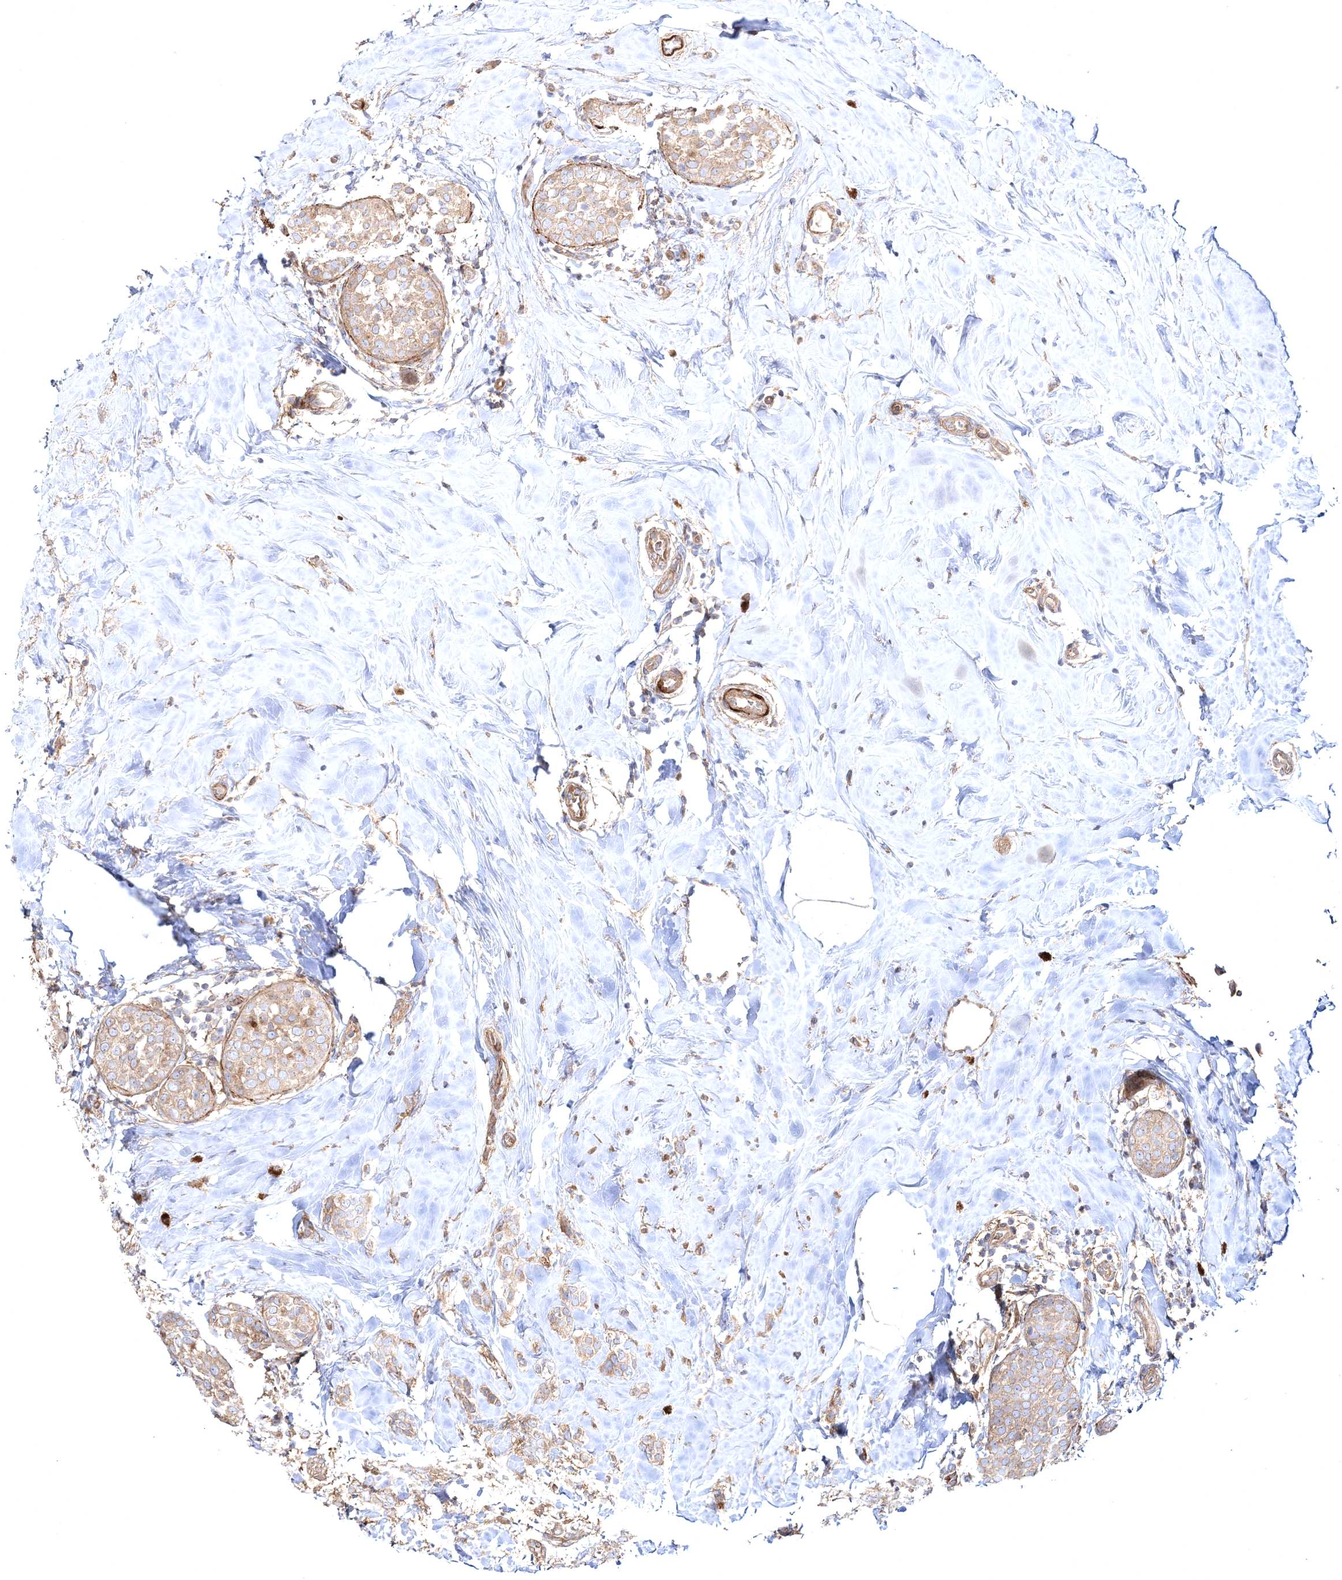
{"staining": {"intensity": "weak", "quantity": ">75%", "location": "cytoplasmic/membranous"}, "tissue": "breast cancer", "cell_type": "Tumor cells", "image_type": "cancer", "snomed": [{"axis": "morphology", "description": "Lobular carcinoma, in situ"}, {"axis": "morphology", "description": "Lobular carcinoma"}, {"axis": "topography", "description": "Breast"}], "caption": "Immunohistochemical staining of breast cancer (lobular carcinoma in situ) demonstrates low levels of weak cytoplasmic/membranous expression in approximately >75% of tumor cells.", "gene": "ZSWIM6", "patient": {"sex": "female", "age": 41}}